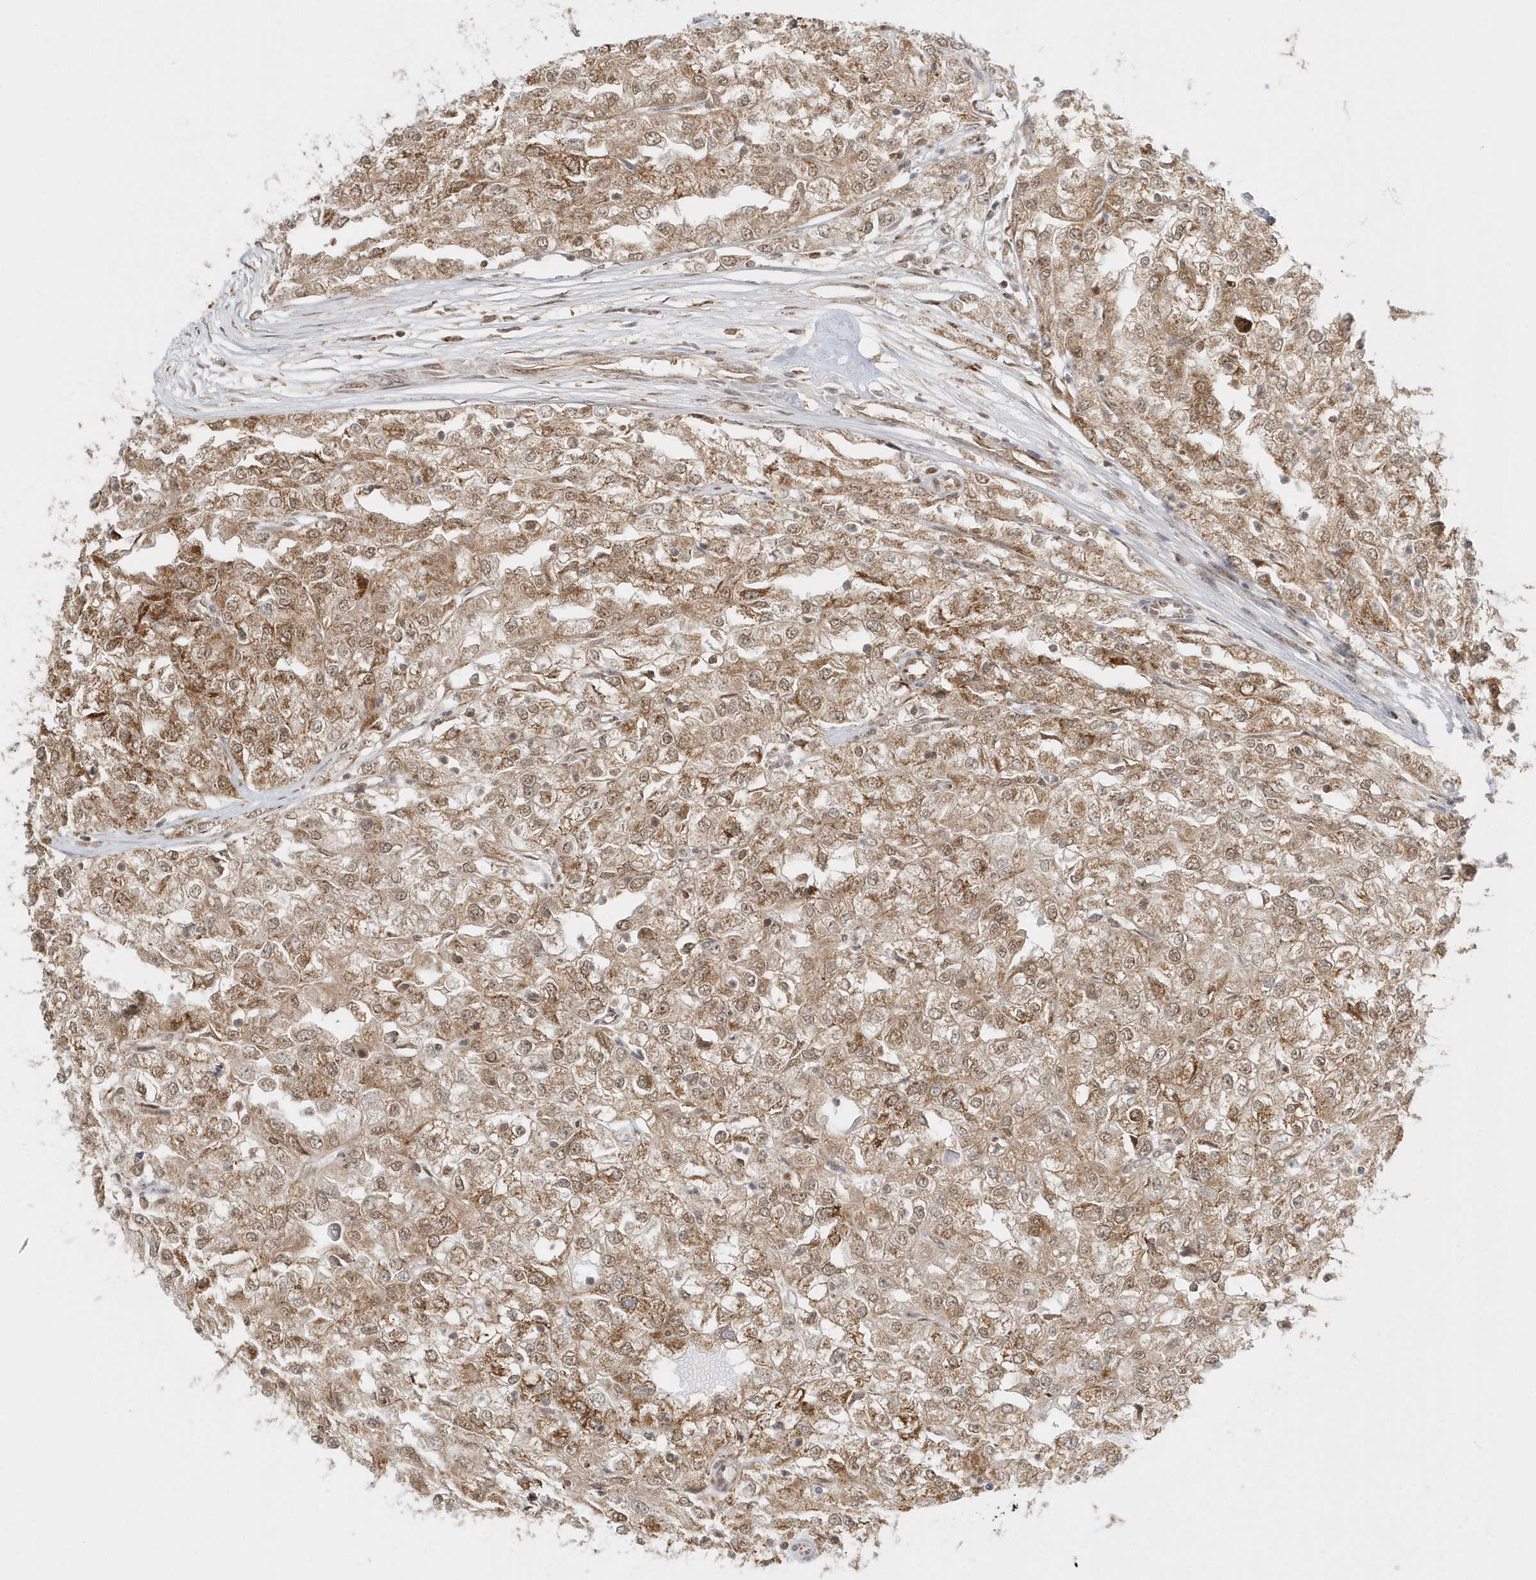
{"staining": {"intensity": "moderate", "quantity": ">75%", "location": "cytoplasmic/membranous,nuclear"}, "tissue": "renal cancer", "cell_type": "Tumor cells", "image_type": "cancer", "snomed": [{"axis": "morphology", "description": "Adenocarcinoma, NOS"}, {"axis": "topography", "description": "Kidney"}], "caption": "A photomicrograph showing moderate cytoplasmic/membranous and nuclear staining in about >75% of tumor cells in renal cancer (adenocarcinoma), as visualized by brown immunohistochemical staining.", "gene": "PSMD6", "patient": {"sex": "female", "age": 54}}